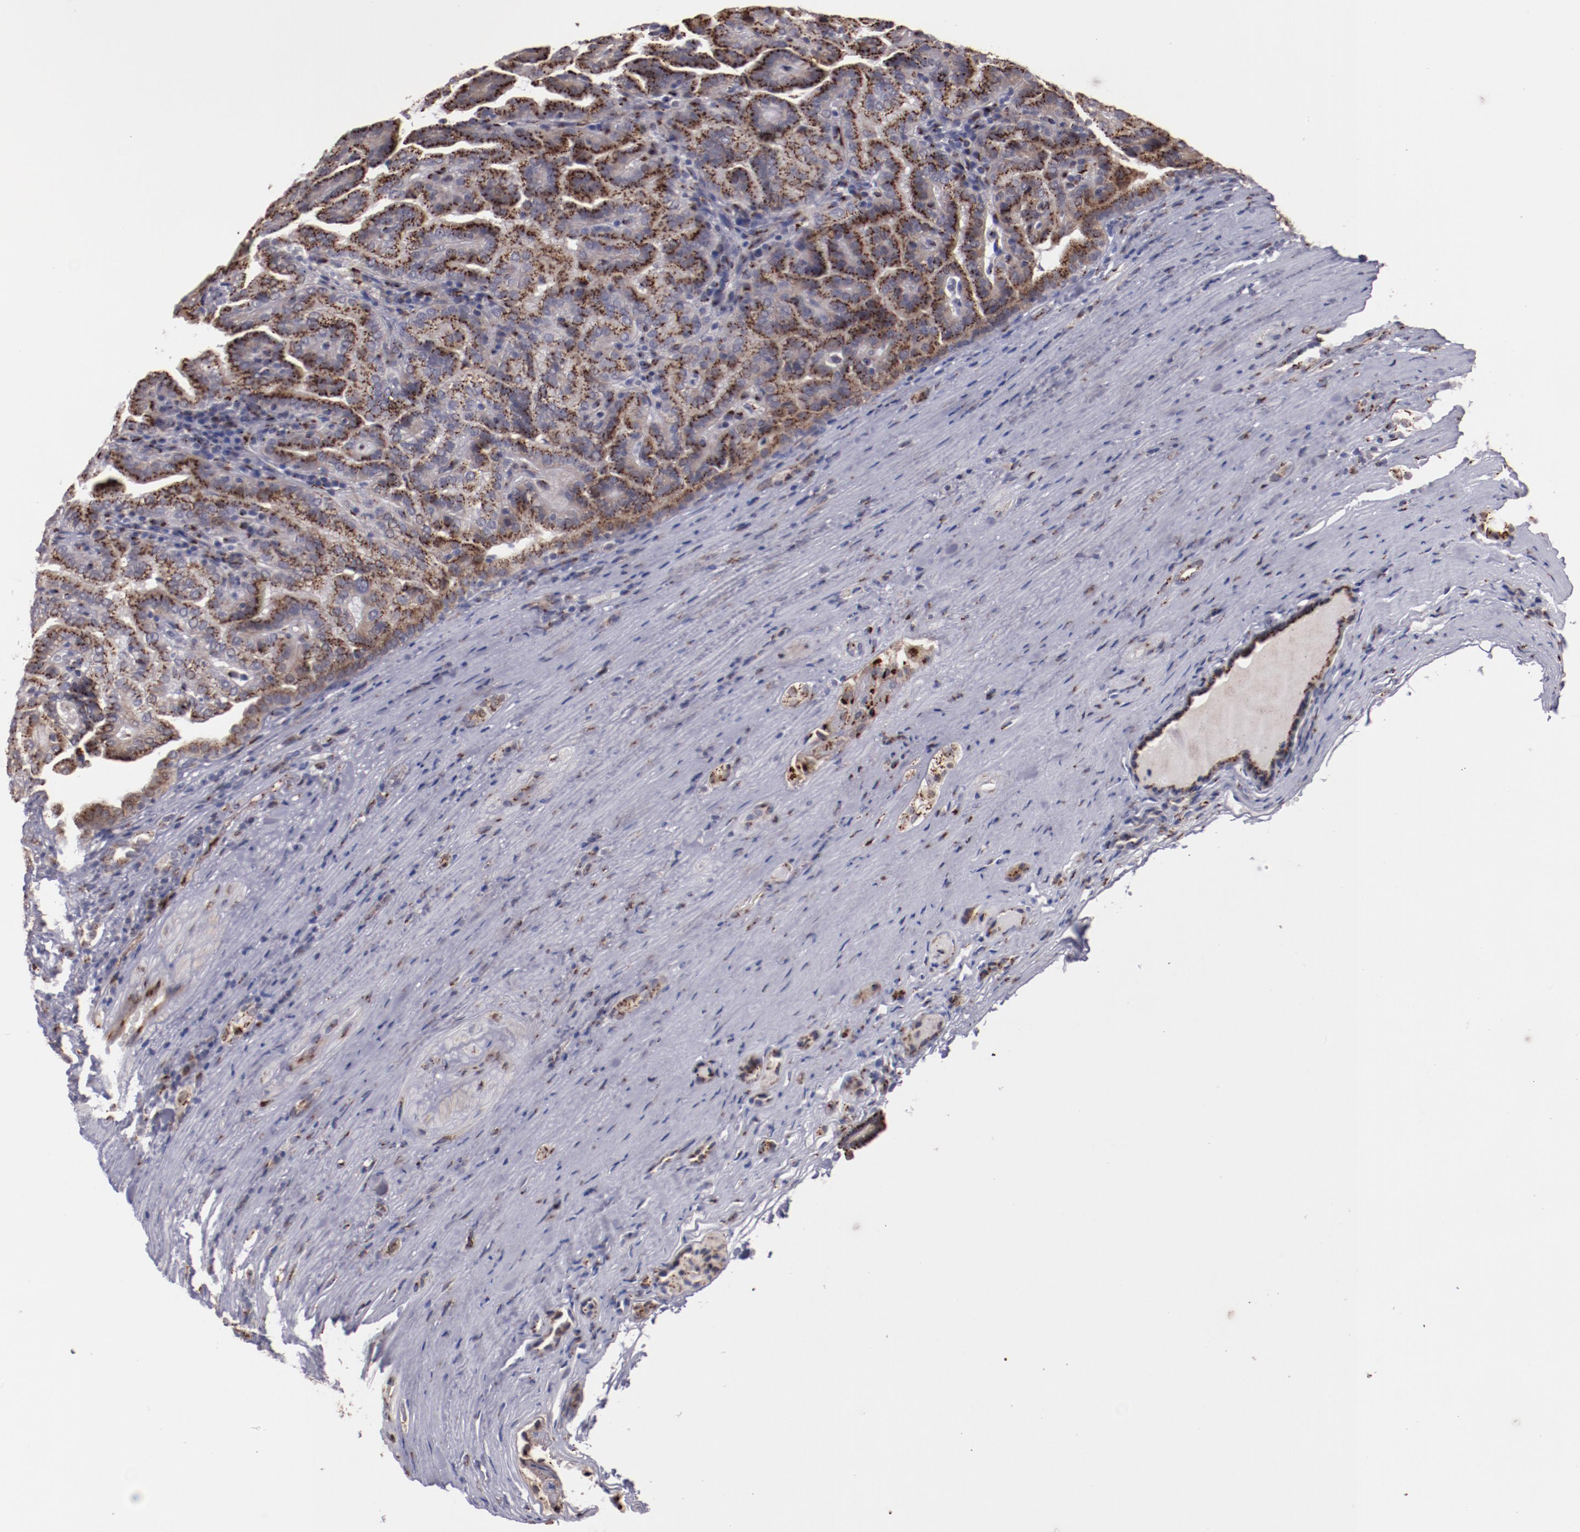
{"staining": {"intensity": "strong", "quantity": ">75%", "location": "cytoplasmic/membranous"}, "tissue": "renal cancer", "cell_type": "Tumor cells", "image_type": "cancer", "snomed": [{"axis": "morphology", "description": "Adenocarcinoma, NOS"}, {"axis": "topography", "description": "Kidney"}], "caption": "Immunohistochemistry of human adenocarcinoma (renal) demonstrates high levels of strong cytoplasmic/membranous positivity in about >75% of tumor cells. Nuclei are stained in blue.", "gene": "GOLIM4", "patient": {"sex": "male", "age": 61}}